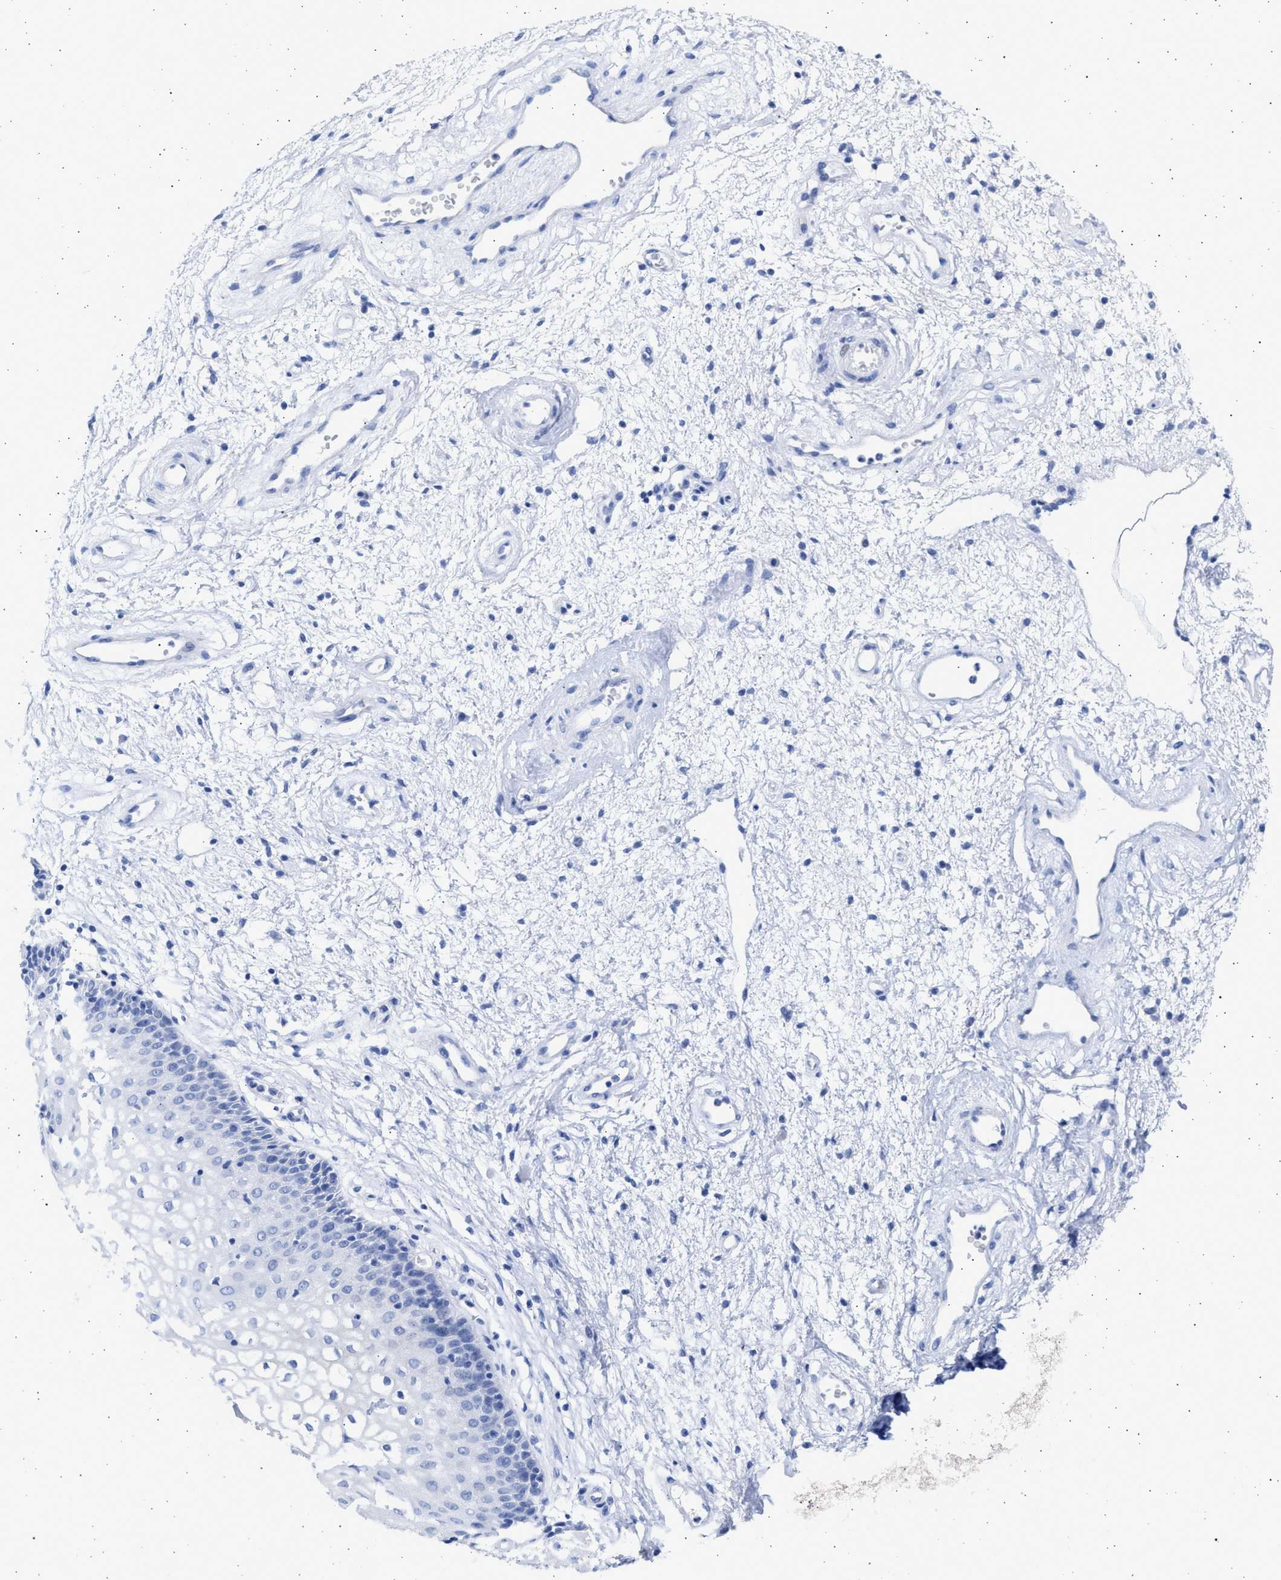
{"staining": {"intensity": "negative", "quantity": "none", "location": "none"}, "tissue": "vagina", "cell_type": "Squamous epithelial cells", "image_type": "normal", "snomed": [{"axis": "morphology", "description": "Normal tissue, NOS"}, {"axis": "topography", "description": "Vagina"}], "caption": "This is a photomicrograph of IHC staining of unremarkable vagina, which shows no positivity in squamous epithelial cells.", "gene": "ALDOC", "patient": {"sex": "female", "age": 34}}